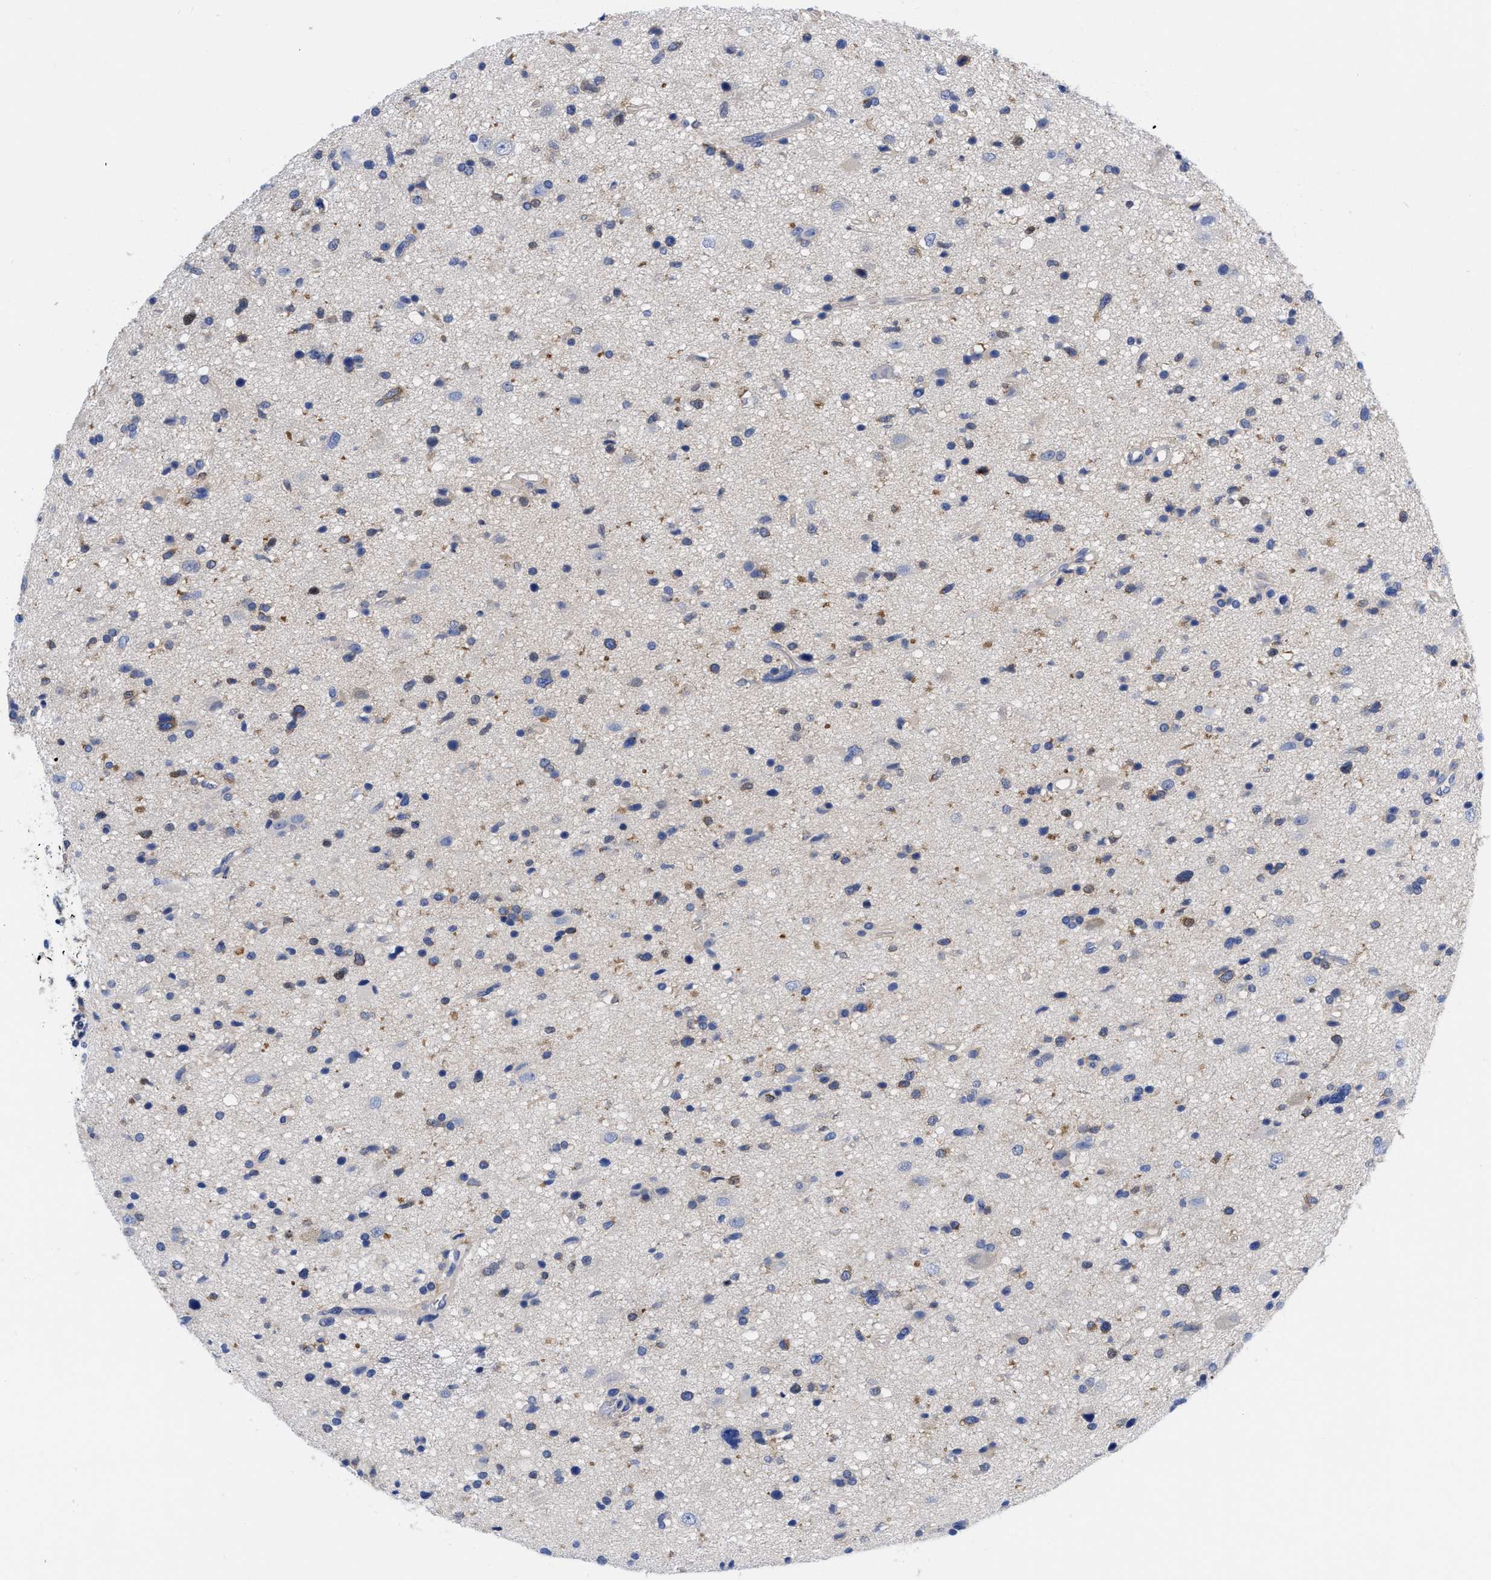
{"staining": {"intensity": "moderate", "quantity": "25%-75%", "location": "cytoplasmic/membranous"}, "tissue": "glioma", "cell_type": "Tumor cells", "image_type": "cancer", "snomed": [{"axis": "morphology", "description": "Glioma, malignant, High grade"}, {"axis": "topography", "description": "Brain"}], "caption": "A high-resolution image shows immunohistochemistry staining of malignant glioma (high-grade), which displays moderate cytoplasmic/membranous positivity in about 25%-75% of tumor cells.", "gene": "RBKS", "patient": {"sex": "male", "age": 33}}